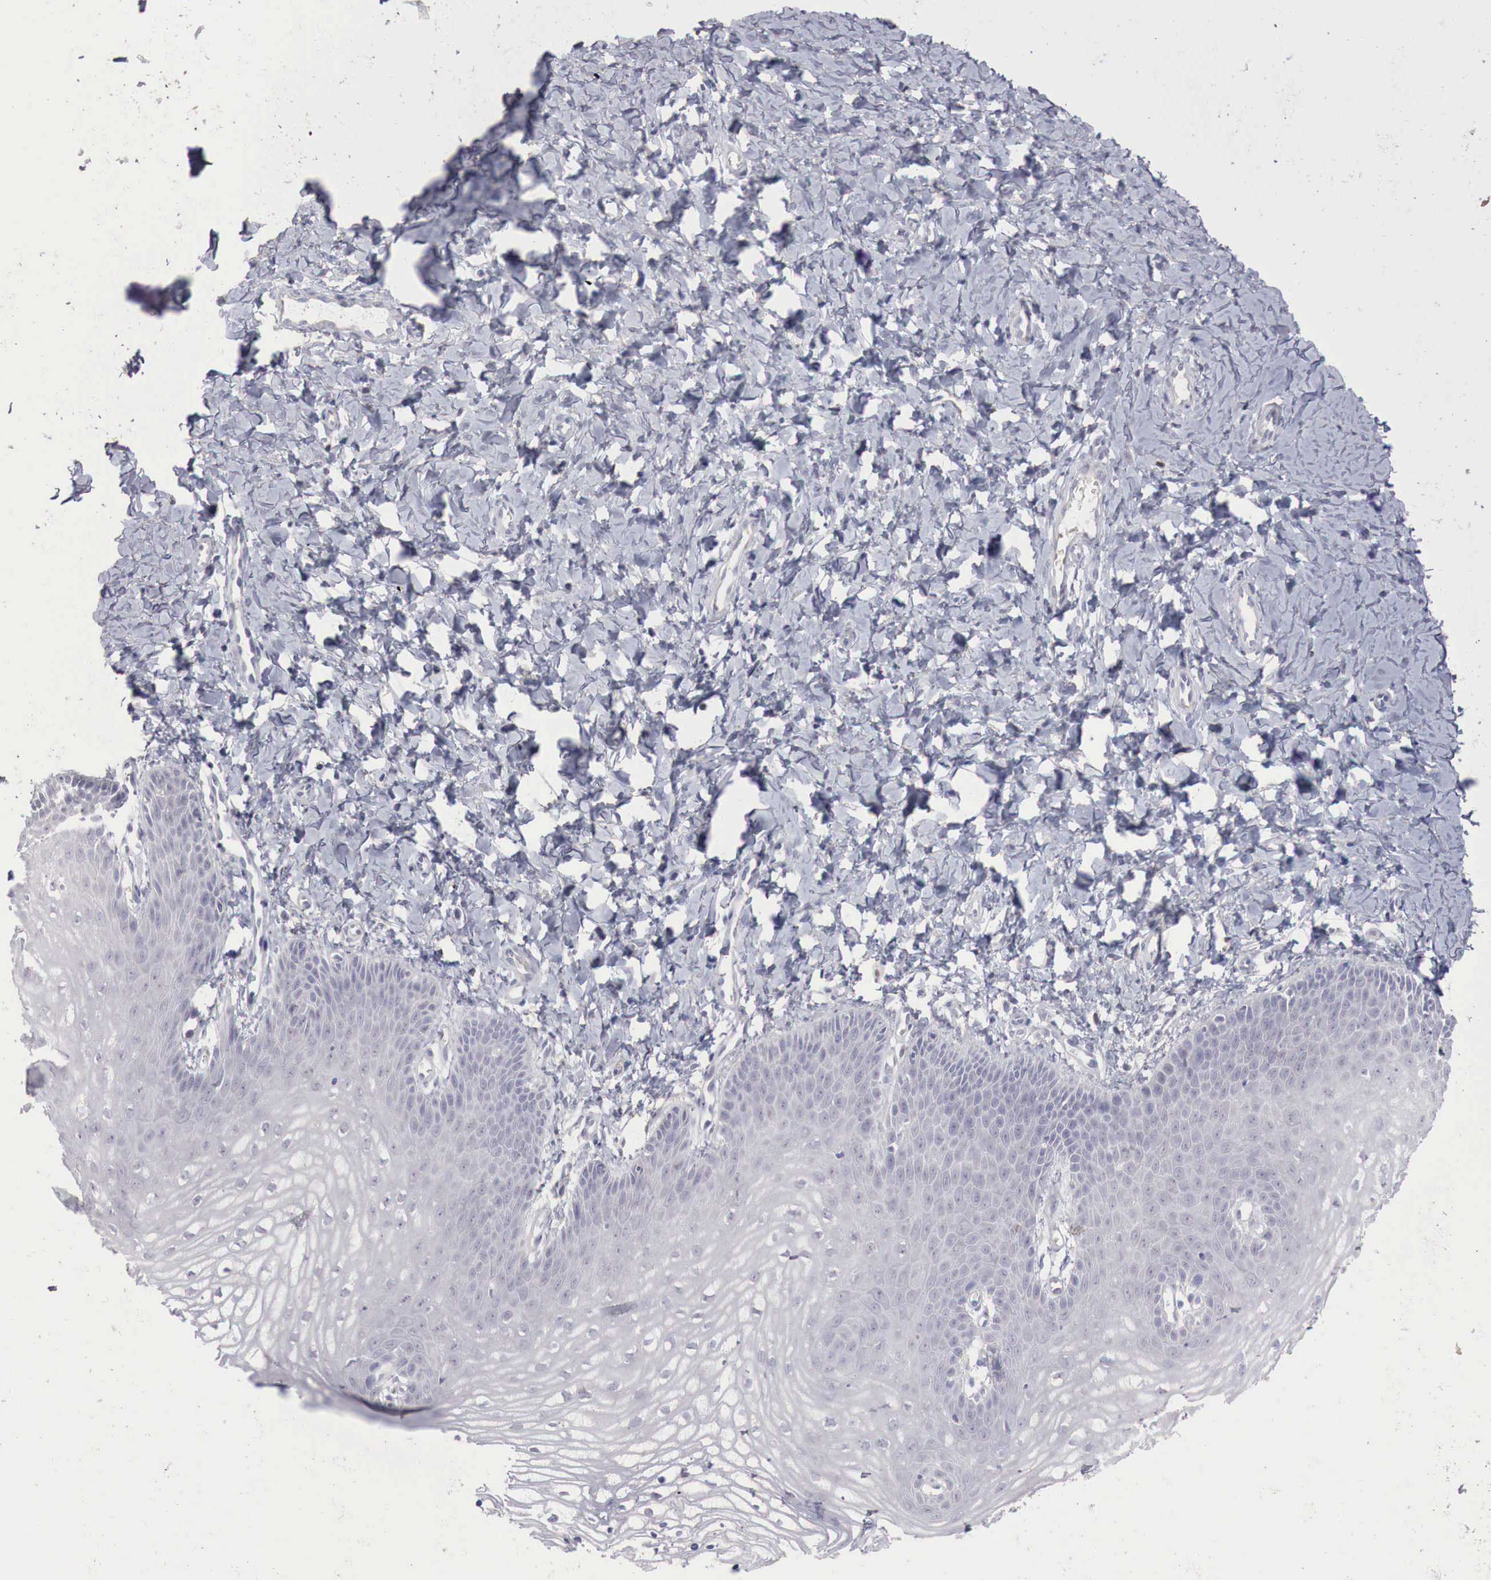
{"staining": {"intensity": "negative", "quantity": "none", "location": "none"}, "tissue": "vagina", "cell_type": "Squamous epithelial cells", "image_type": "normal", "snomed": [{"axis": "morphology", "description": "Normal tissue, NOS"}, {"axis": "topography", "description": "Vagina"}], "caption": "Immunohistochemistry of unremarkable vagina reveals no staining in squamous epithelial cells. (Brightfield microscopy of DAB (3,3'-diaminobenzidine) immunohistochemistry at high magnification).", "gene": "GATA1", "patient": {"sex": "female", "age": 68}}